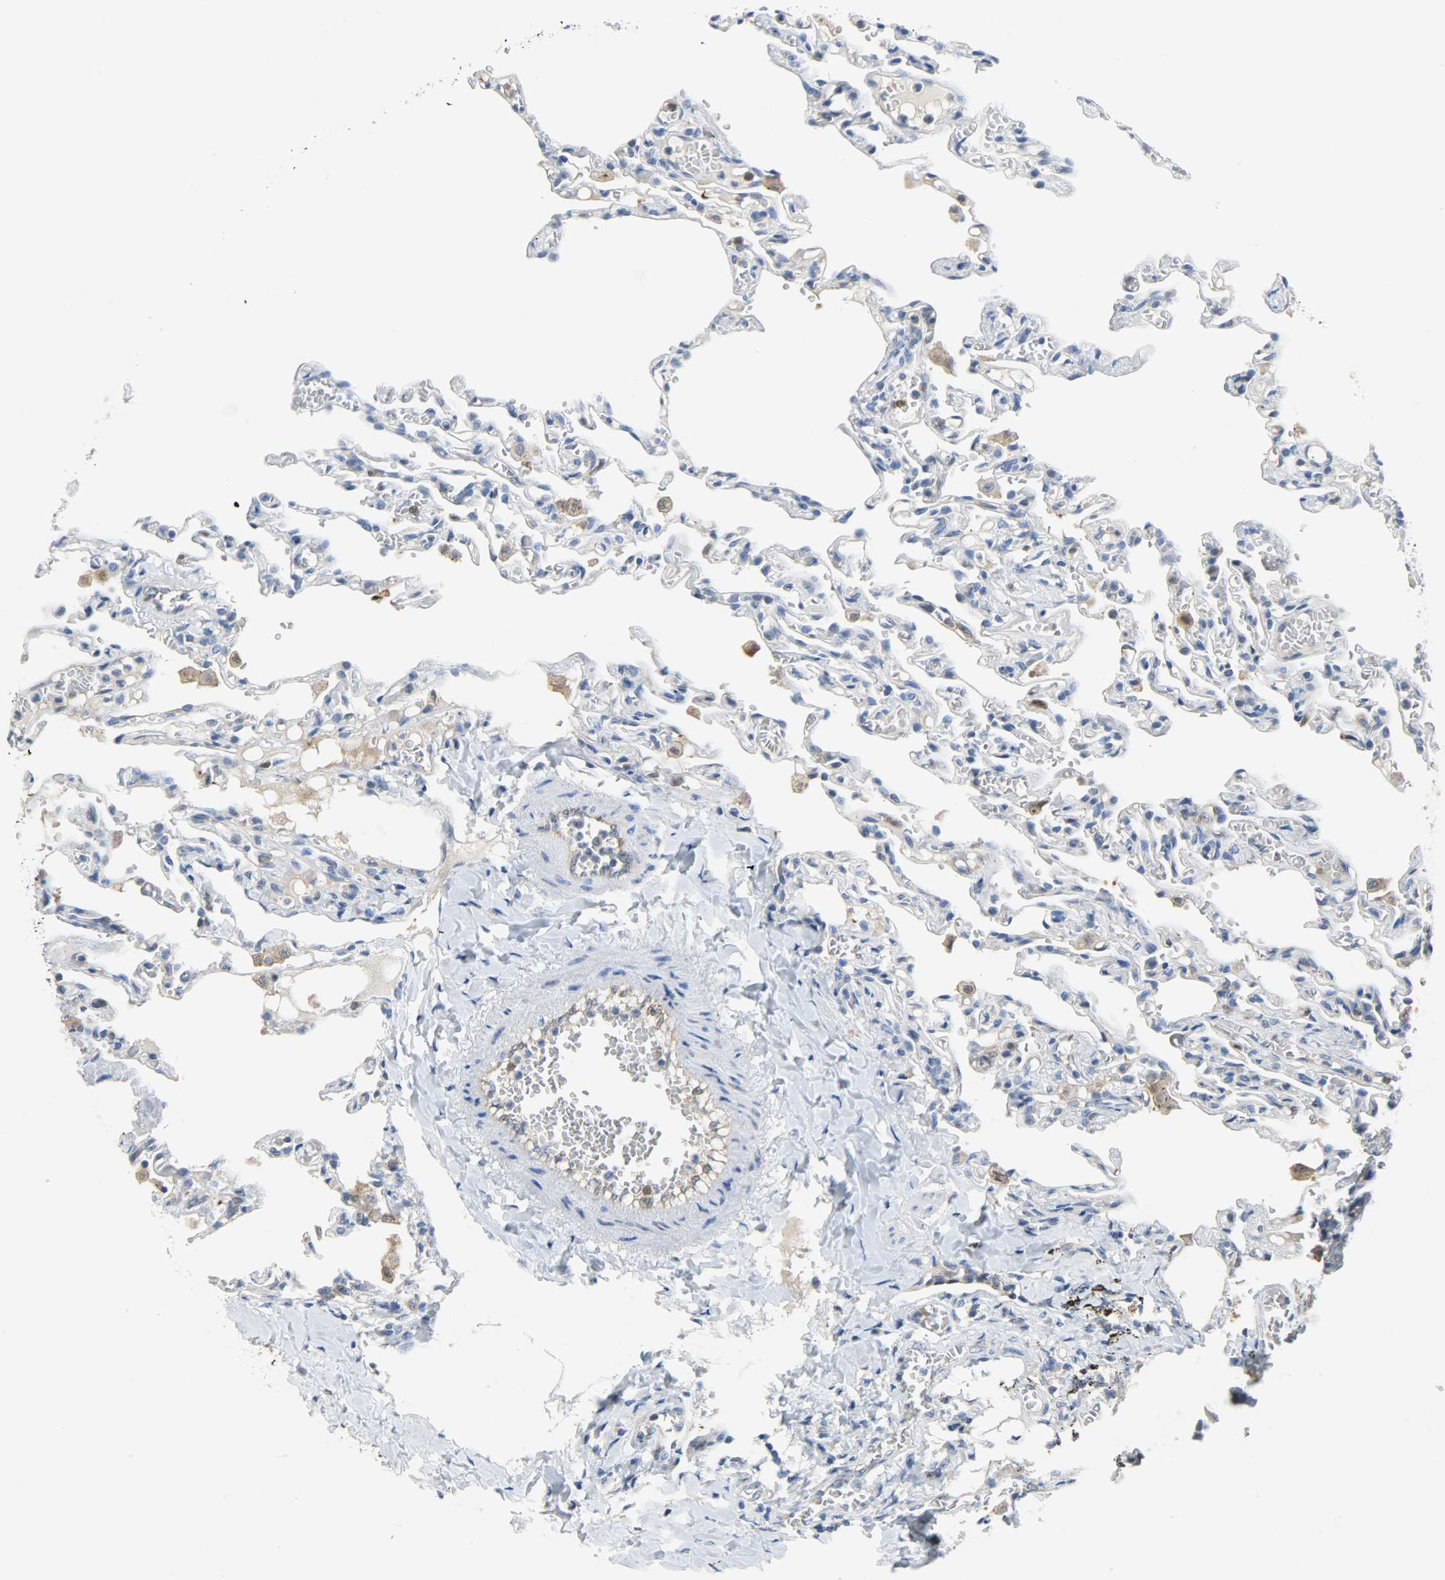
{"staining": {"intensity": "negative", "quantity": "none", "location": "none"}, "tissue": "lung", "cell_type": "Alveolar cells", "image_type": "normal", "snomed": [{"axis": "morphology", "description": "Normal tissue, NOS"}, {"axis": "topography", "description": "Lung"}], "caption": "A high-resolution photomicrograph shows immunohistochemistry staining of unremarkable lung, which shows no significant staining in alveolar cells.", "gene": "EIF4EBP1", "patient": {"sex": "male", "age": 21}}